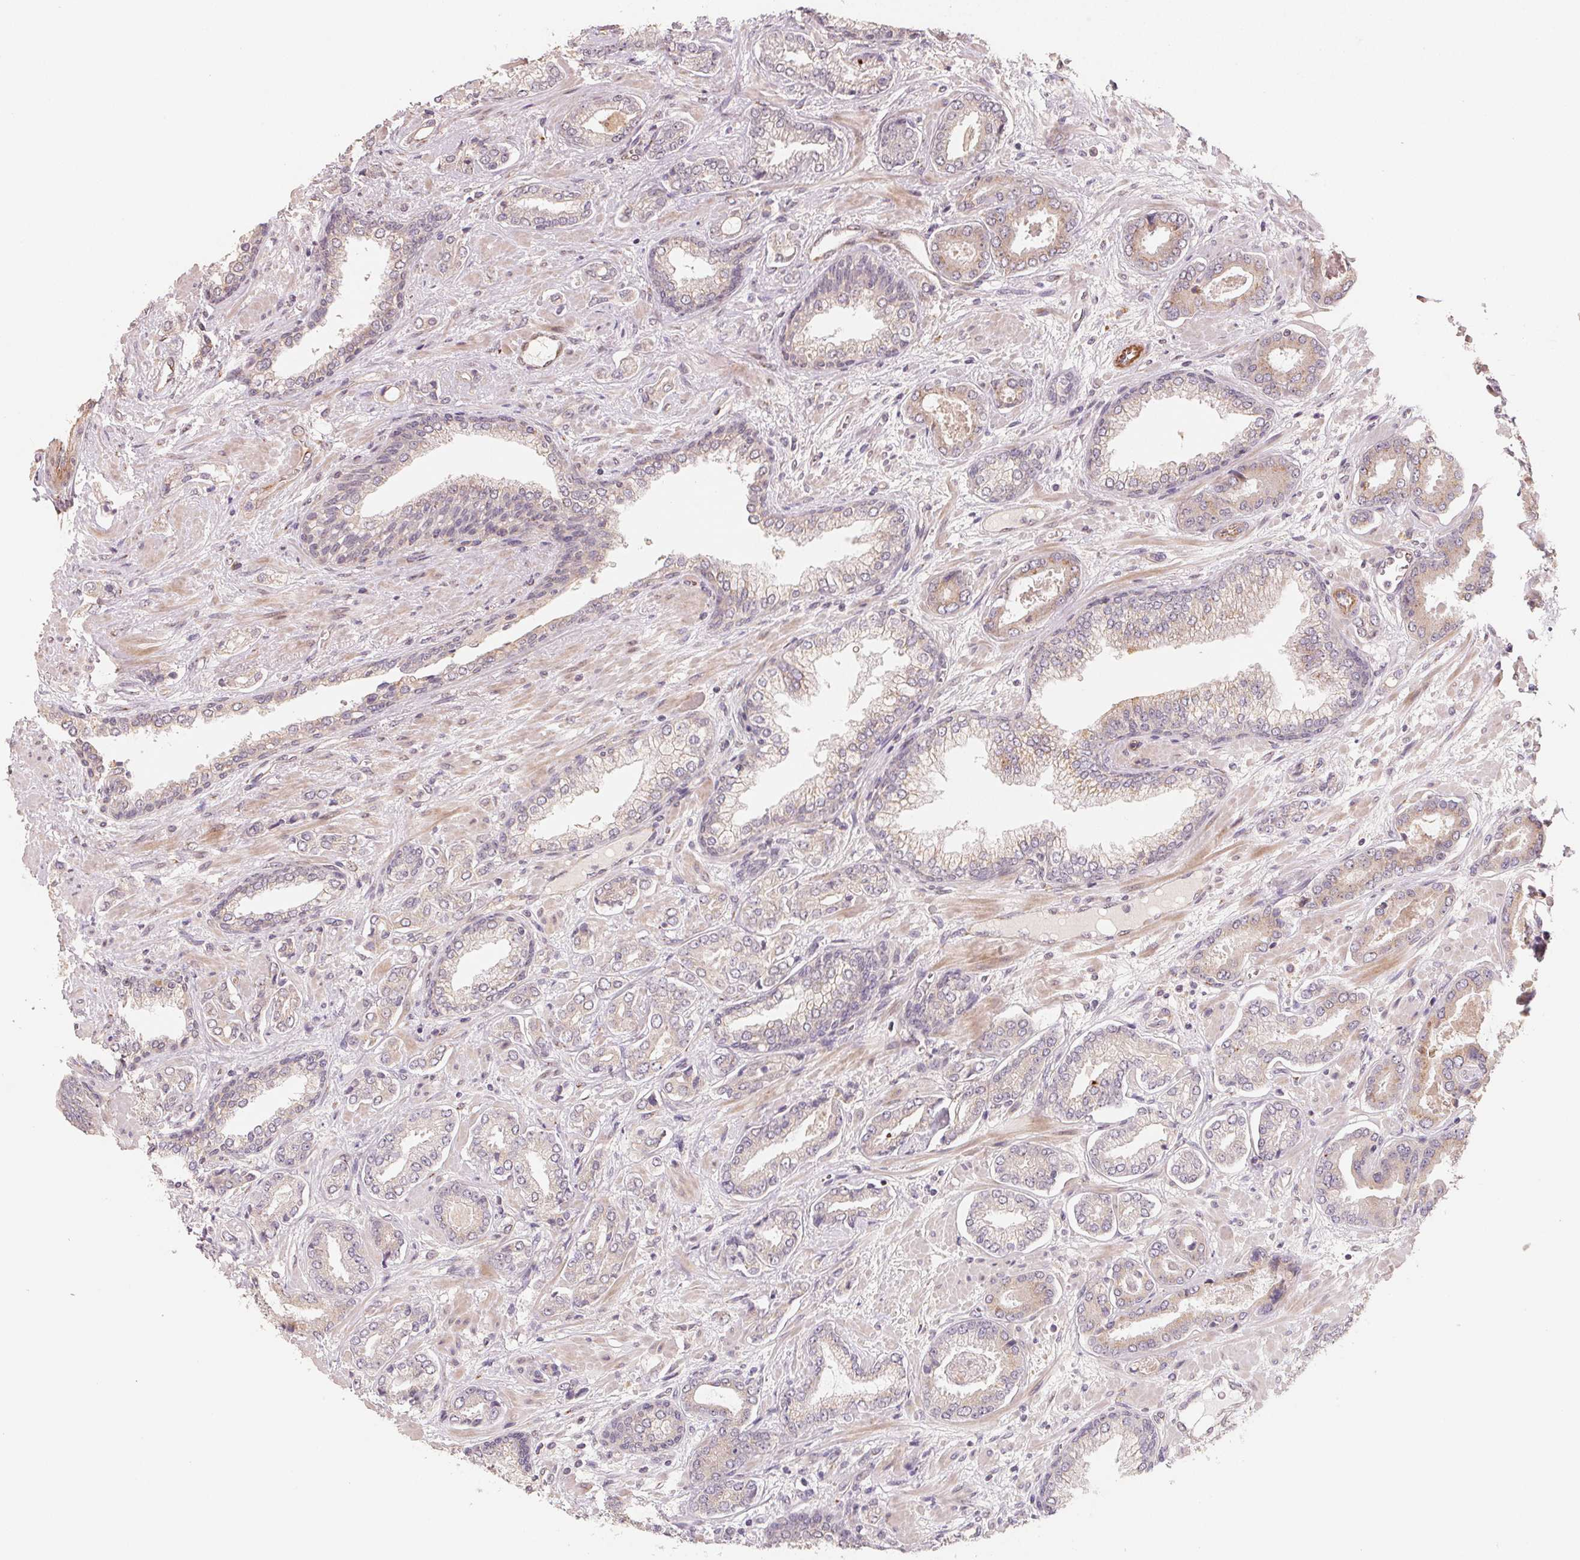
{"staining": {"intensity": "weak", "quantity": "25%-75%", "location": "cytoplasmic/membranous"}, "tissue": "prostate cancer", "cell_type": "Tumor cells", "image_type": "cancer", "snomed": [{"axis": "morphology", "description": "Adenocarcinoma, Low grade"}, {"axis": "topography", "description": "Prostate"}], "caption": "IHC (DAB (3,3'-diaminobenzidine)) staining of human prostate cancer demonstrates weak cytoplasmic/membranous protein staining in about 25%-75% of tumor cells.", "gene": "TSPAN12", "patient": {"sex": "male", "age": 61}}